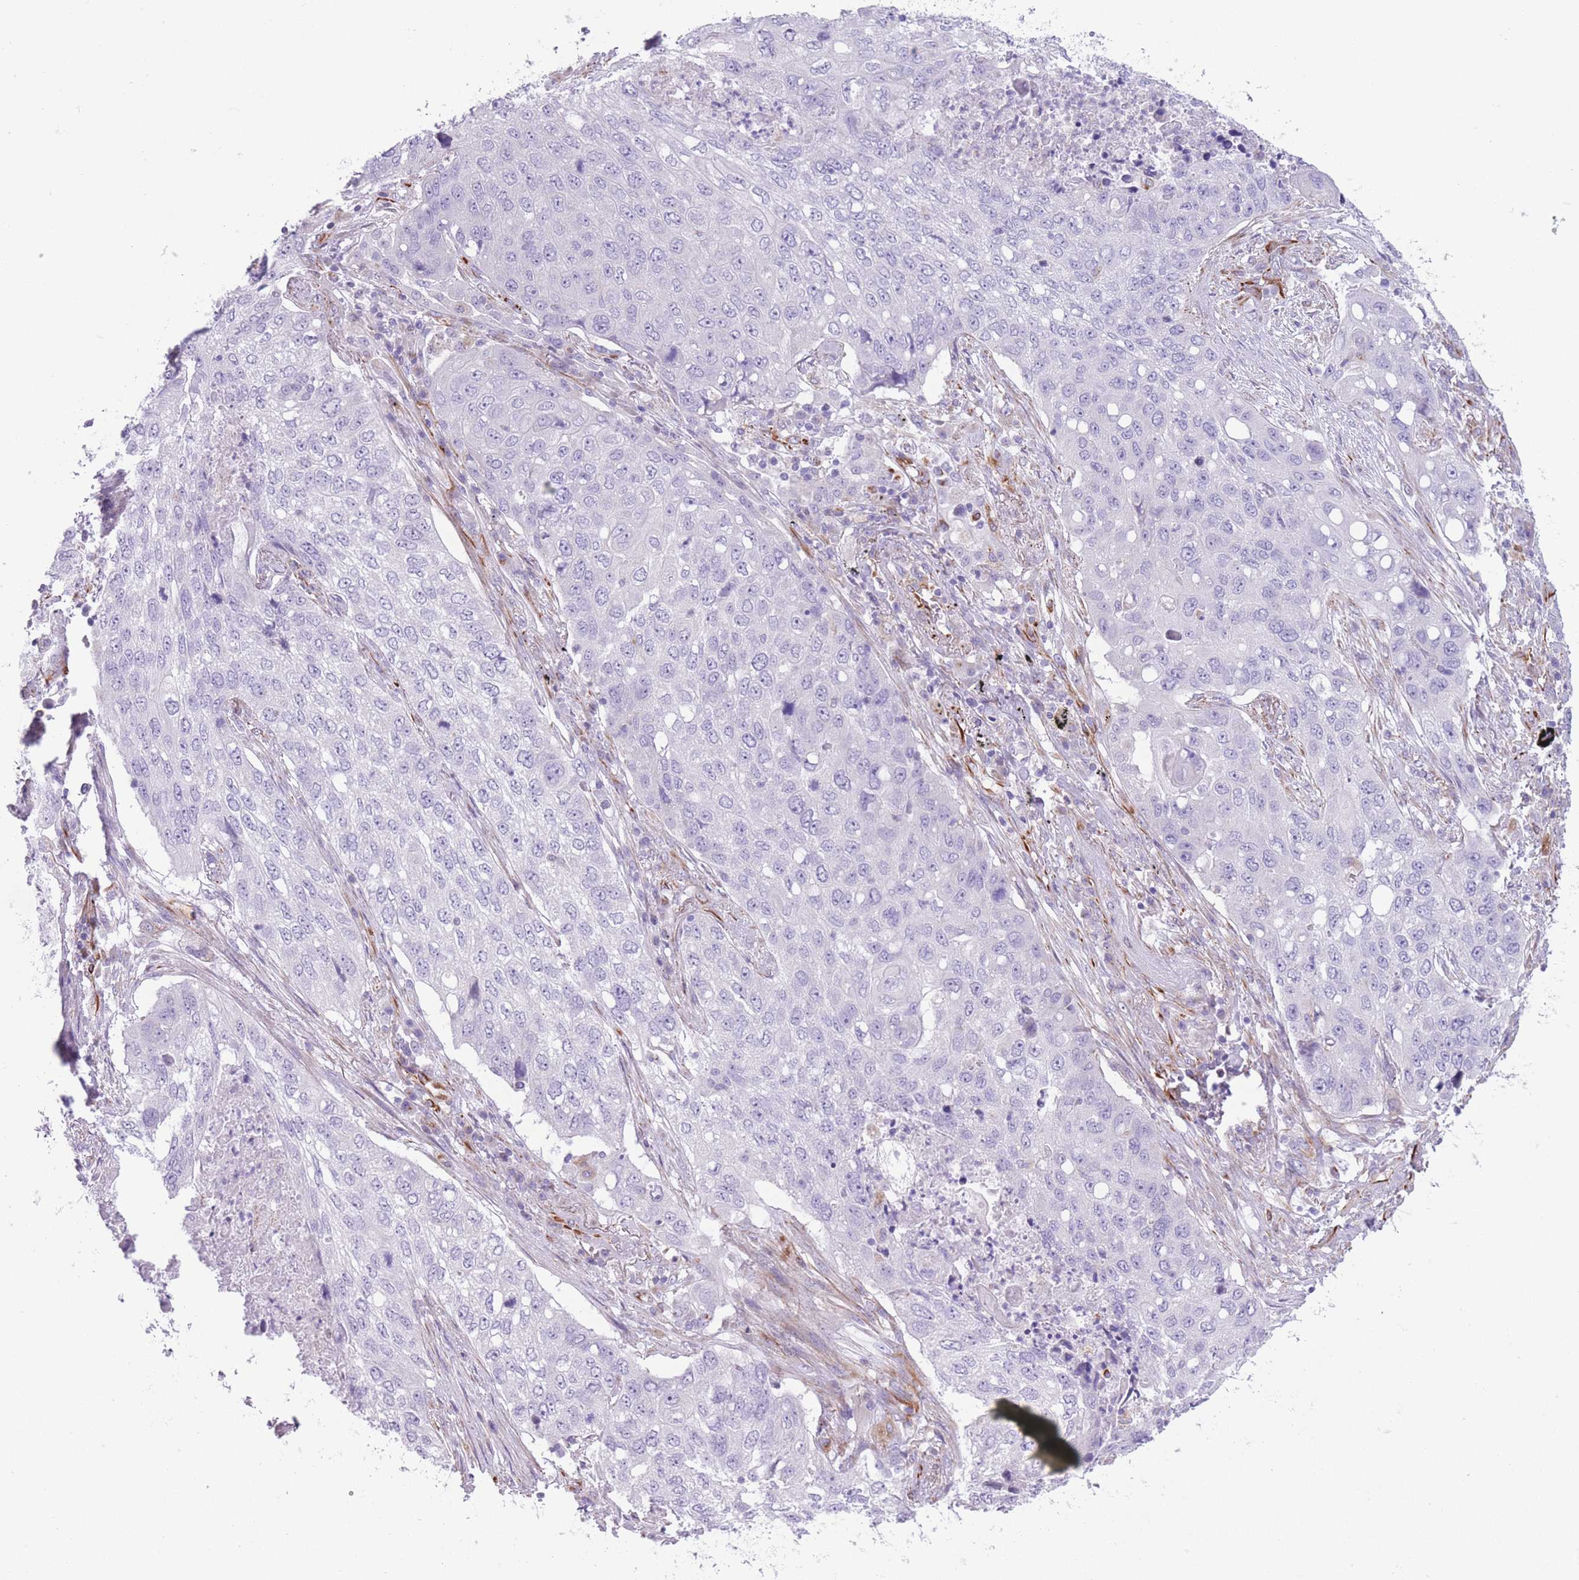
{"staining": {"intensity": "negative", "quantity": "none", "location": "none"}, "tissue": "lung cancer", "cell_type": "Tumor cells", "image_type": "cancer", "snomed": [{"axis": "morphology", "description": "Squamous cell carcinoma, NOS"}, {"axis": "topography", "description": "Lung"}], "caption": "High magnification brightfield microscopy of lung cancer stained with DAB (brown) and counterstained with hematoxylin (blue): tumor cells show no significant expression.", "gene": "PTCD1", "patient": {"sex": "female", "age": 63}}